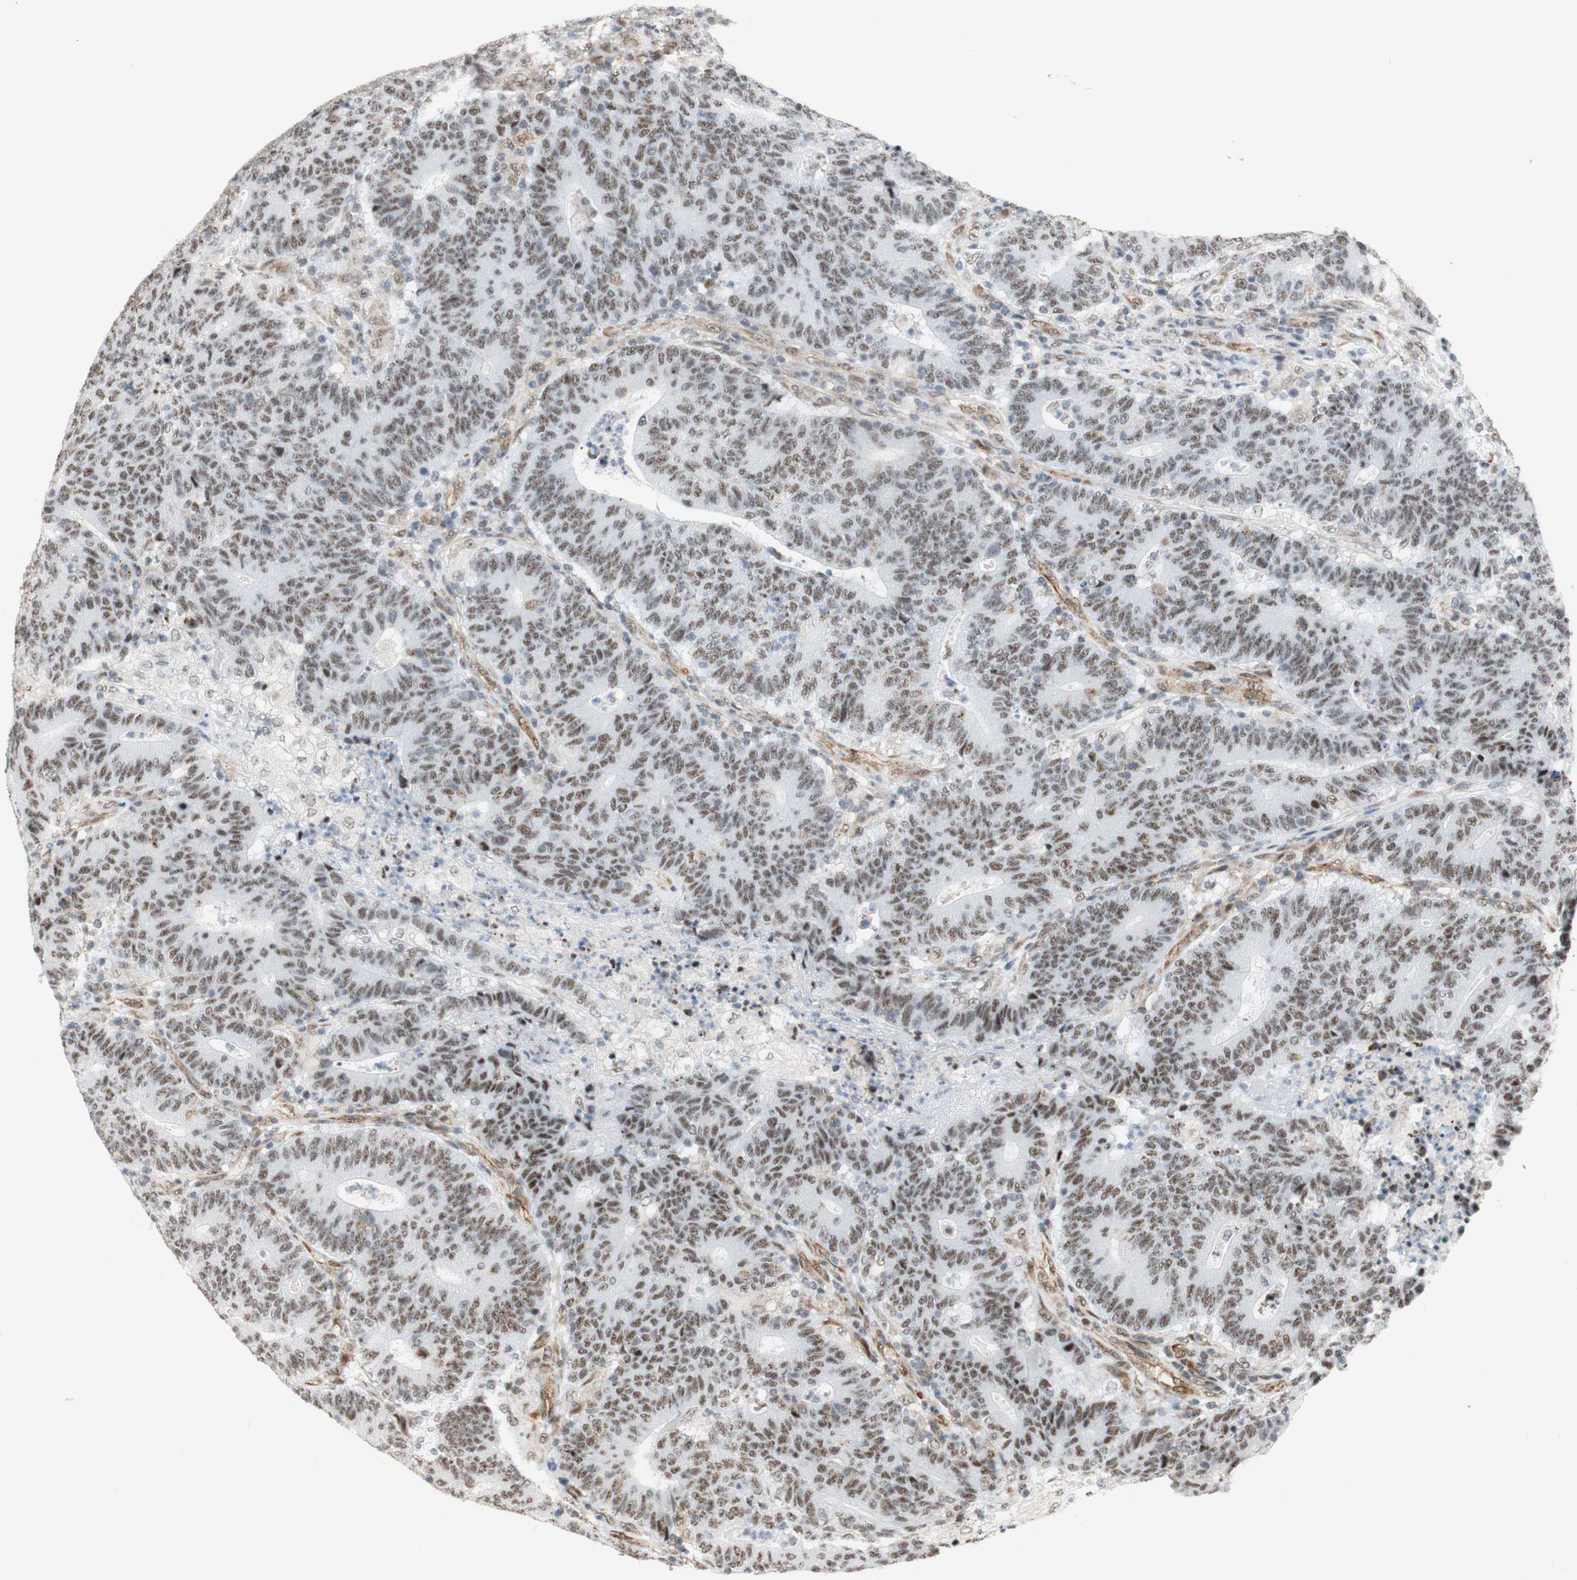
{"staining": {"intensity": "weak", "quantity": ">75%", "location": "nuclear"}, "tissue": "colorectal cancer", "cell_type": "Tumor cells", "image_type": "cancer", "snomed": [{"axis": "morphology", "description": "Normal tissue, NOS"}, {"axis": "morphology", "description": "Adenocarcinoma, NOS"}, {"axis": "topography", "description": "Colon"}], "caption": "Colorectal cancer stained with DAB IHC displays low levels of weak nuclear expression in approximately >75% of tumor cells. (DAB IHC, brown staining for protein, blue staining for nuclei).", "gene": "SAP18", "patient": {"sex": "female", "age": 75}}